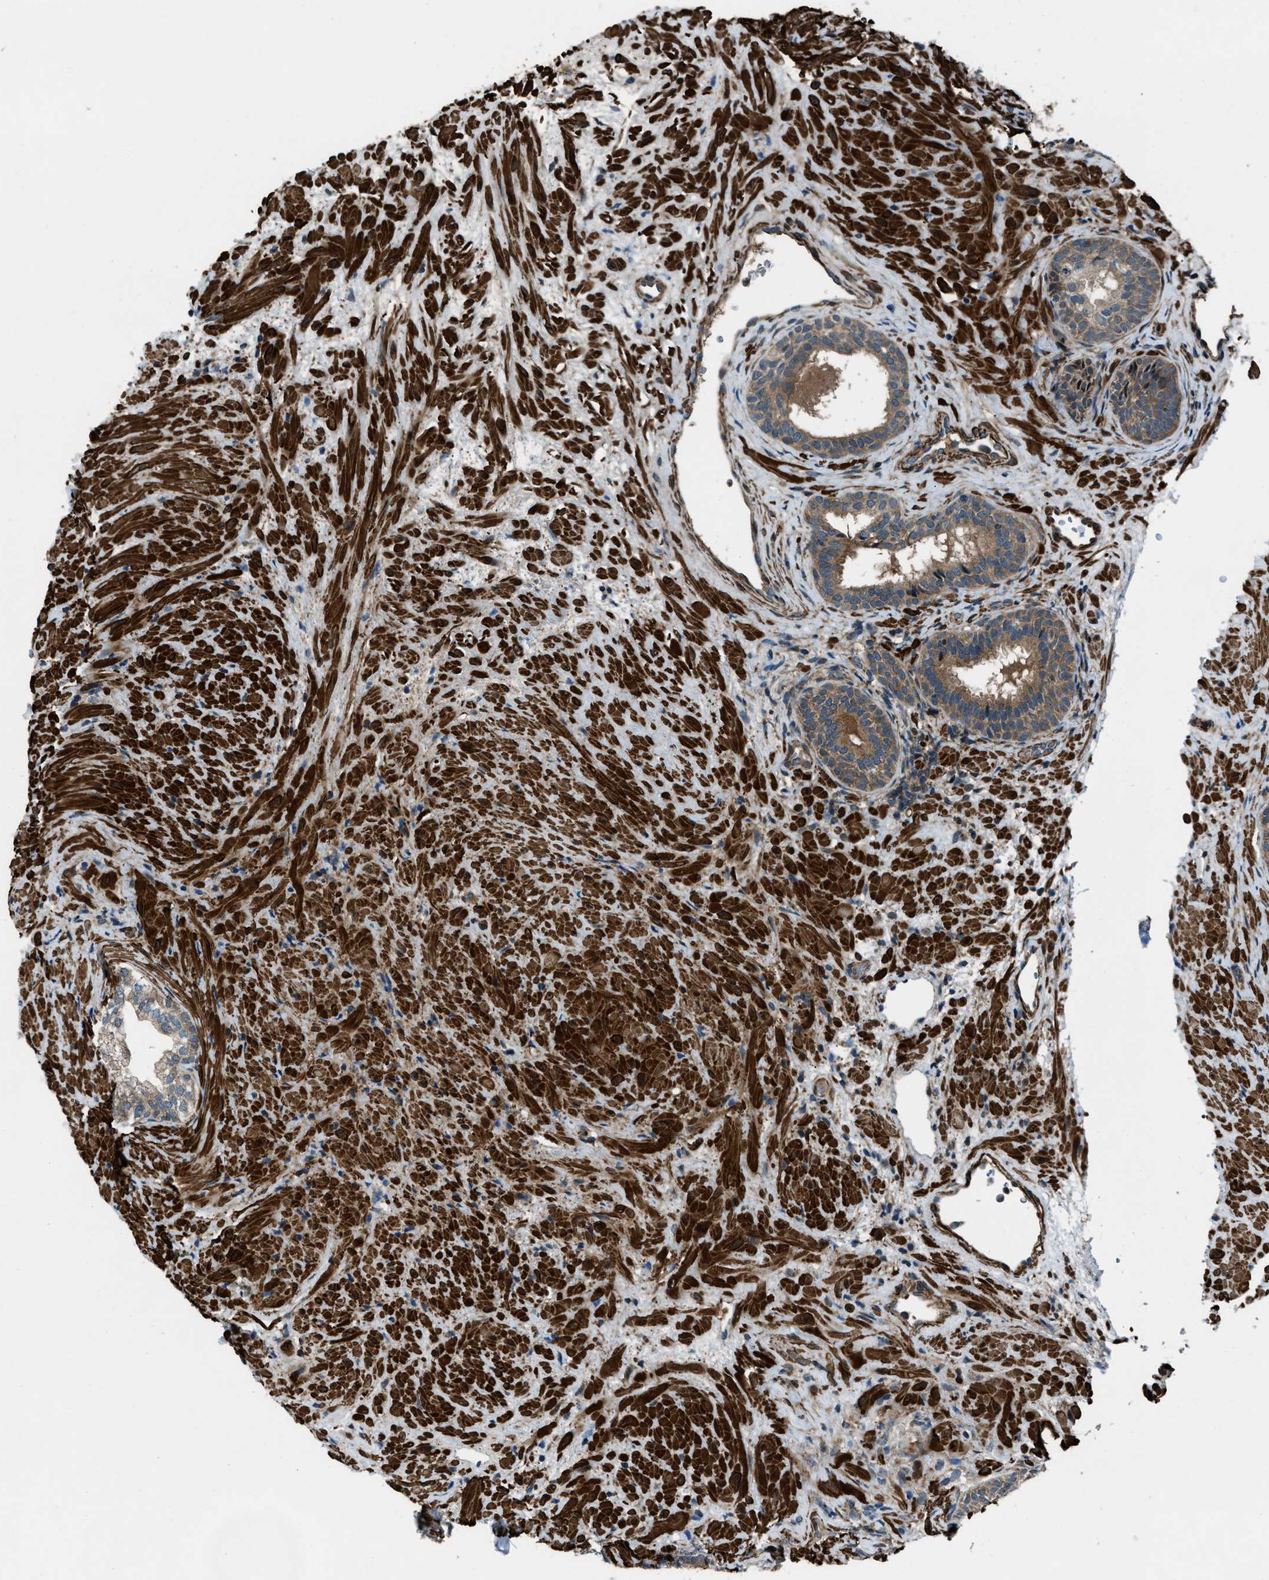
{"staining": {"intensity": "moderate", "quantity": ">75%", "location": "cytoplasmic/membranous"}, "tissue": "prostate", "cell_type": "Glandular cells", "image_type": "normal", "snomed": [{"axis": "morphology", "description": "Normal tissue, NOS"}, {"axis": "topography", "description": "Prostate"}], "caption": "The image exhibits immunohistochemical staining of unremarkable prostate. There is moderate cytoplasmic/membranous positivity is identified in approximately >75% of glandular cells. The staining is performed using DAB brown chromogen to label protein expression. The nuclei are counter-stained blue using hematoxylin.", "gene": "NUDCD3", "patient": {"sex": "male", "age": 76}}